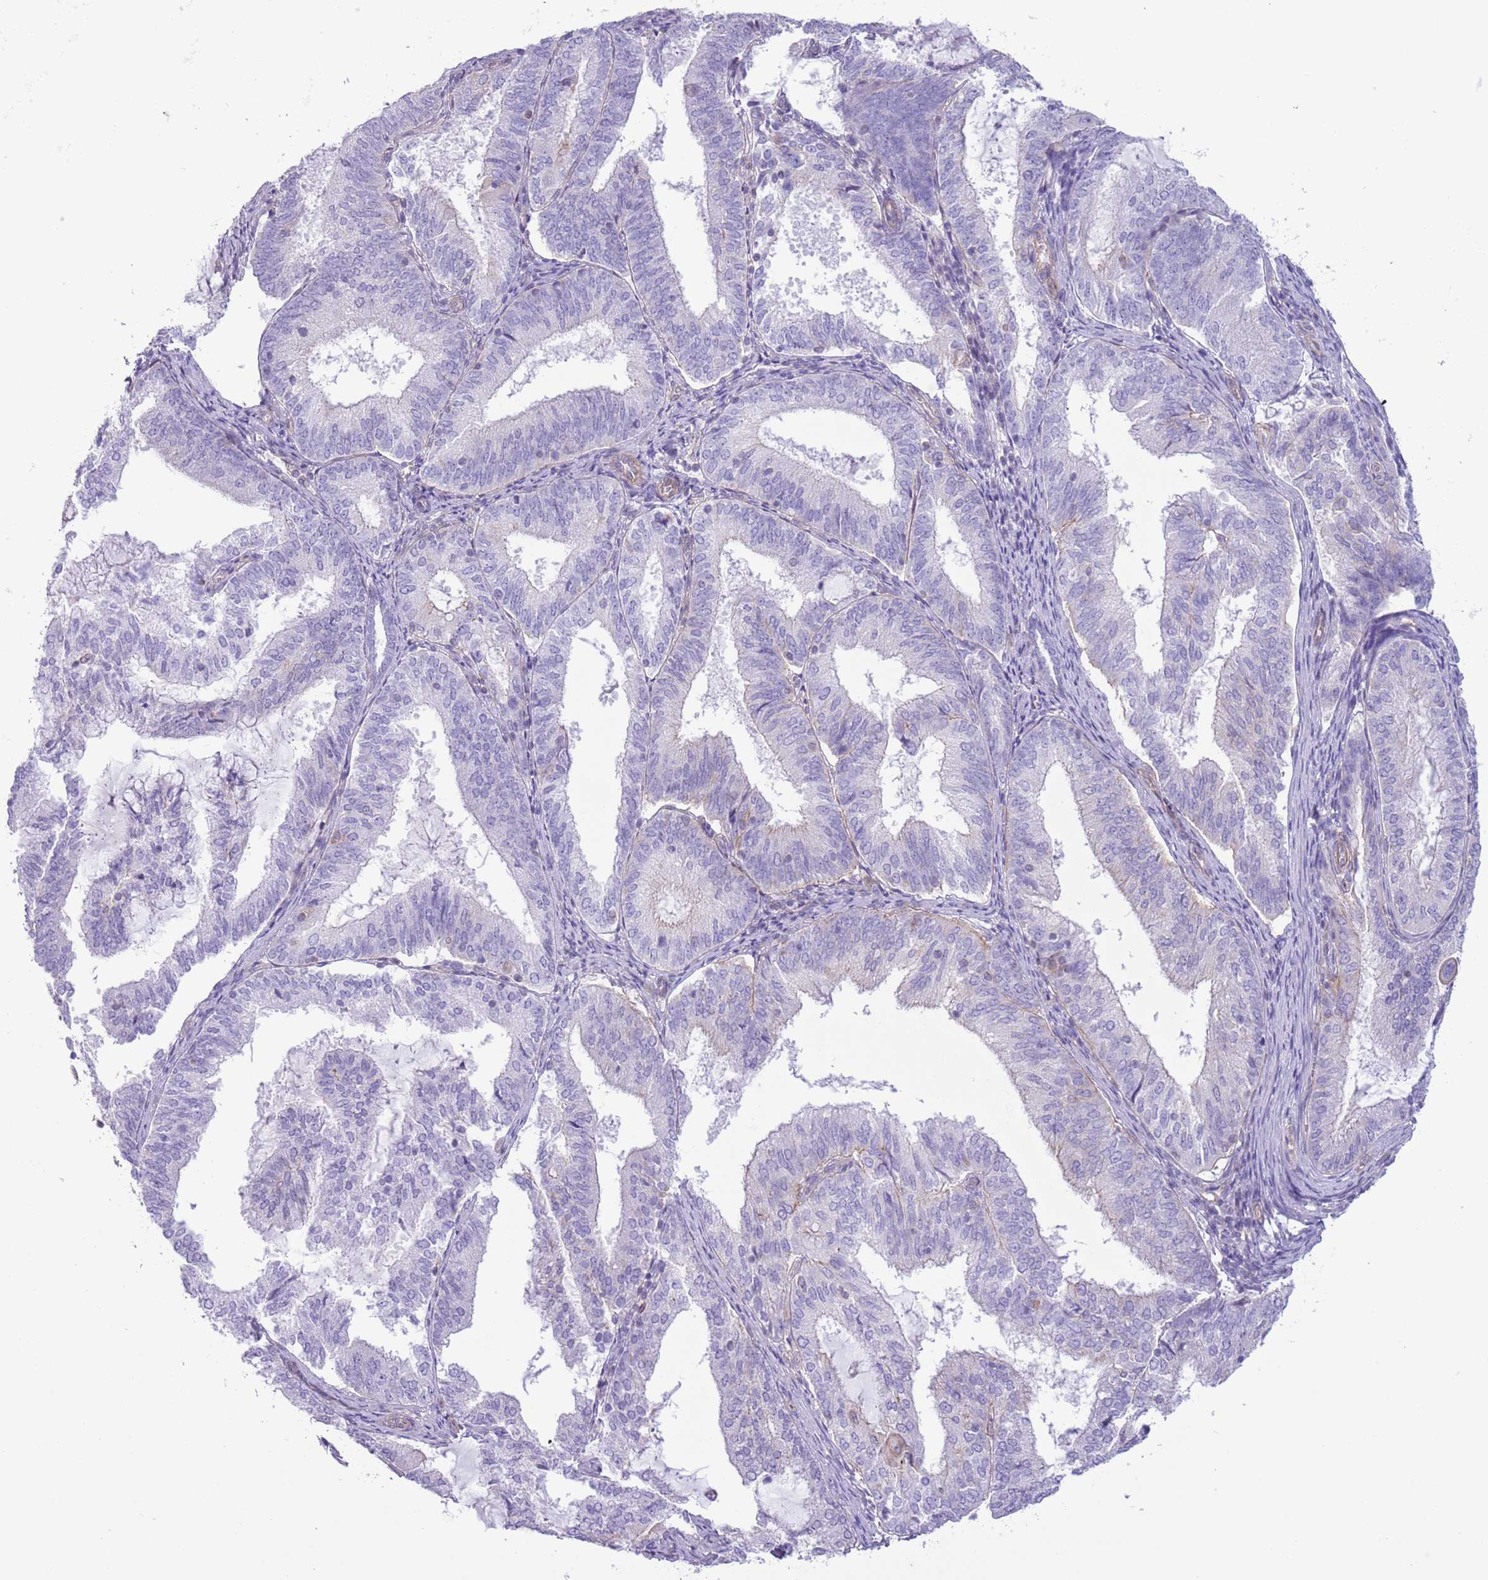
{"staining": {"intensity": "negative", "quantity": "none", "location": "none"}, "tissue": "endometrial cancer", "cell_type": "Tumor cells", "image_type": "cancer", "snomed": [{"axis": "morphology", "description": "Adenocarcinoma, NOS"}, {"axis": "topography", "description": "Endometrium"}], "caption": "Tumor cells are negative for protein expression in human endometrial cancer. Nuclei are stained in blue.", "gene": "RBP3", "patient": {"sex": "female", "age": 81}}